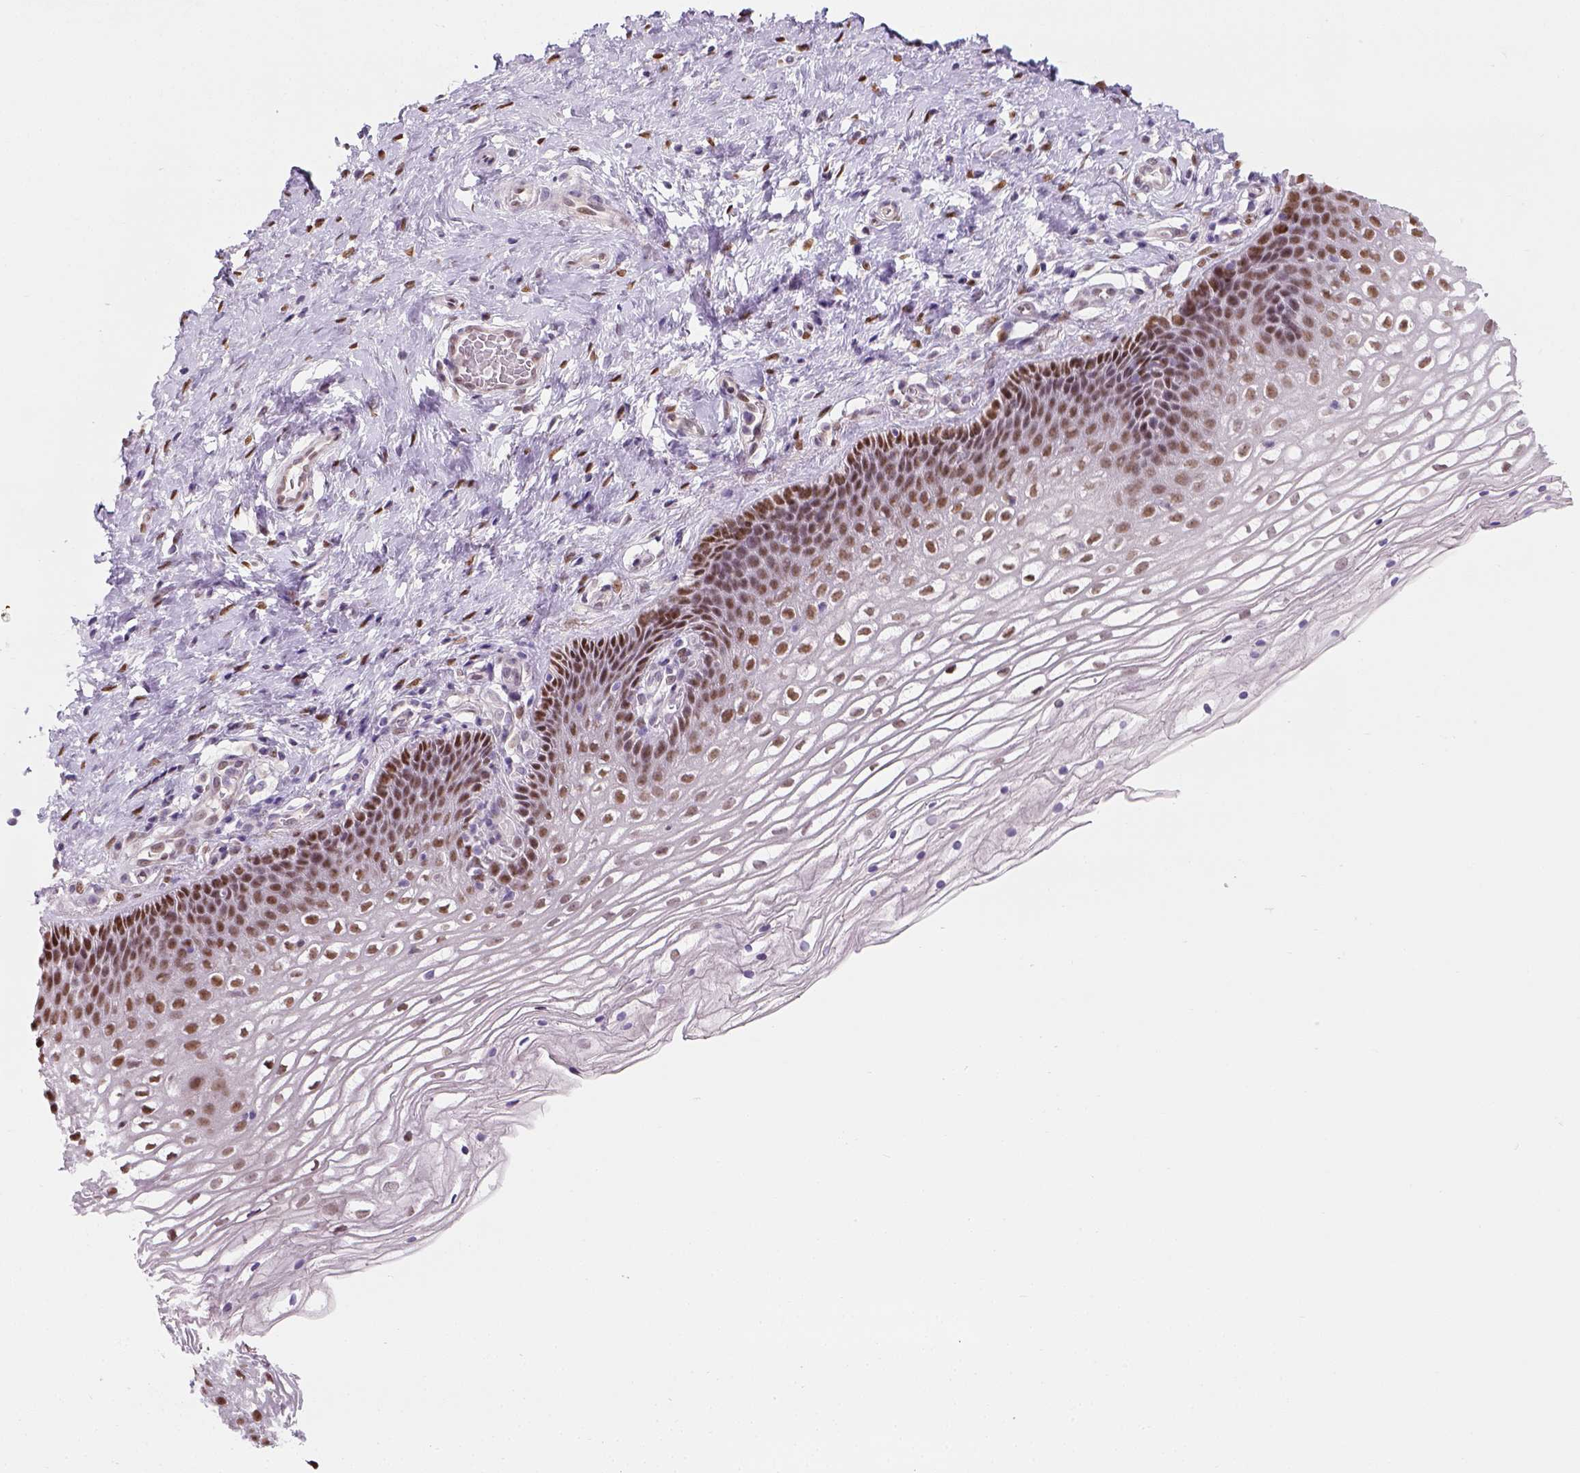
{"staining": {"intensity": "moderate", "quantity": ">75%", "location": "nuclear"}, "tissue": "cervix", "cell_type": "Glandular cells", "image_type": "normal", "snomed": [{"axis": "morphology", "description": "Normal tissue, NOS"}, {"axis": "topography", "description": "Cervix"}], "caption": "Brown immunohistochemical staining in benign cervix reveals moderate nuclear expression in approximately >75% of glandular cells.", "gene": "C1orf112", "patient": {"sex": "female", "age": 34}}